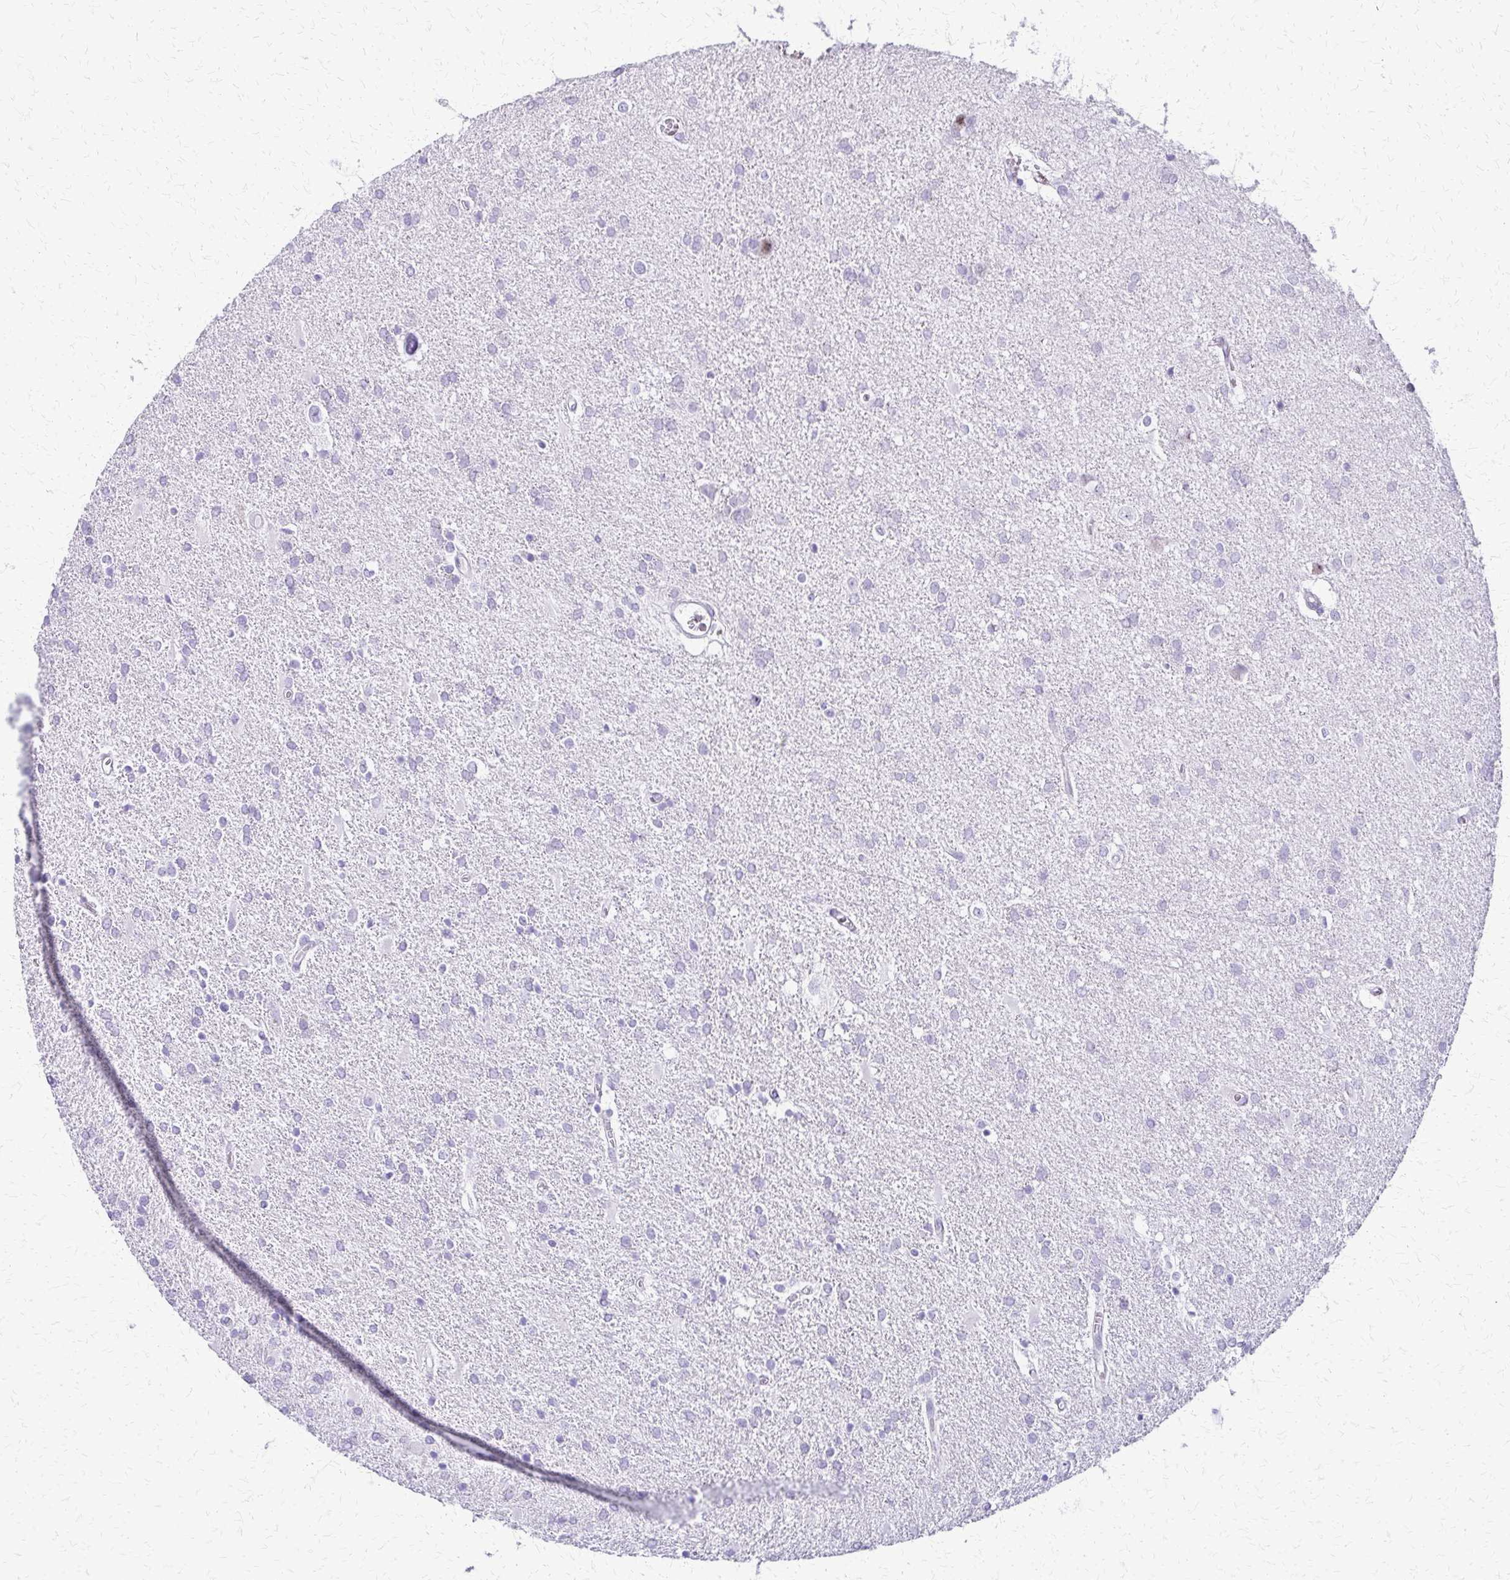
{"staining": {"intensity": "negative", "quantity": "none", "location": "none"}, "tissue": "glioma", "cell_type": "Tumor cells", "image_type": "cancer", "snomed": [{"axis": "morphology", "description": "Glioma, malignant, Low grade"}, {"axis": "topography", "description": "Brain"}], "caption": "Immunohistochemistry (IHC) of human glioma exhibits no staining in tumor cells.", "gene": "FAM162B", "patient": {"sex": "male", "age": 66}}